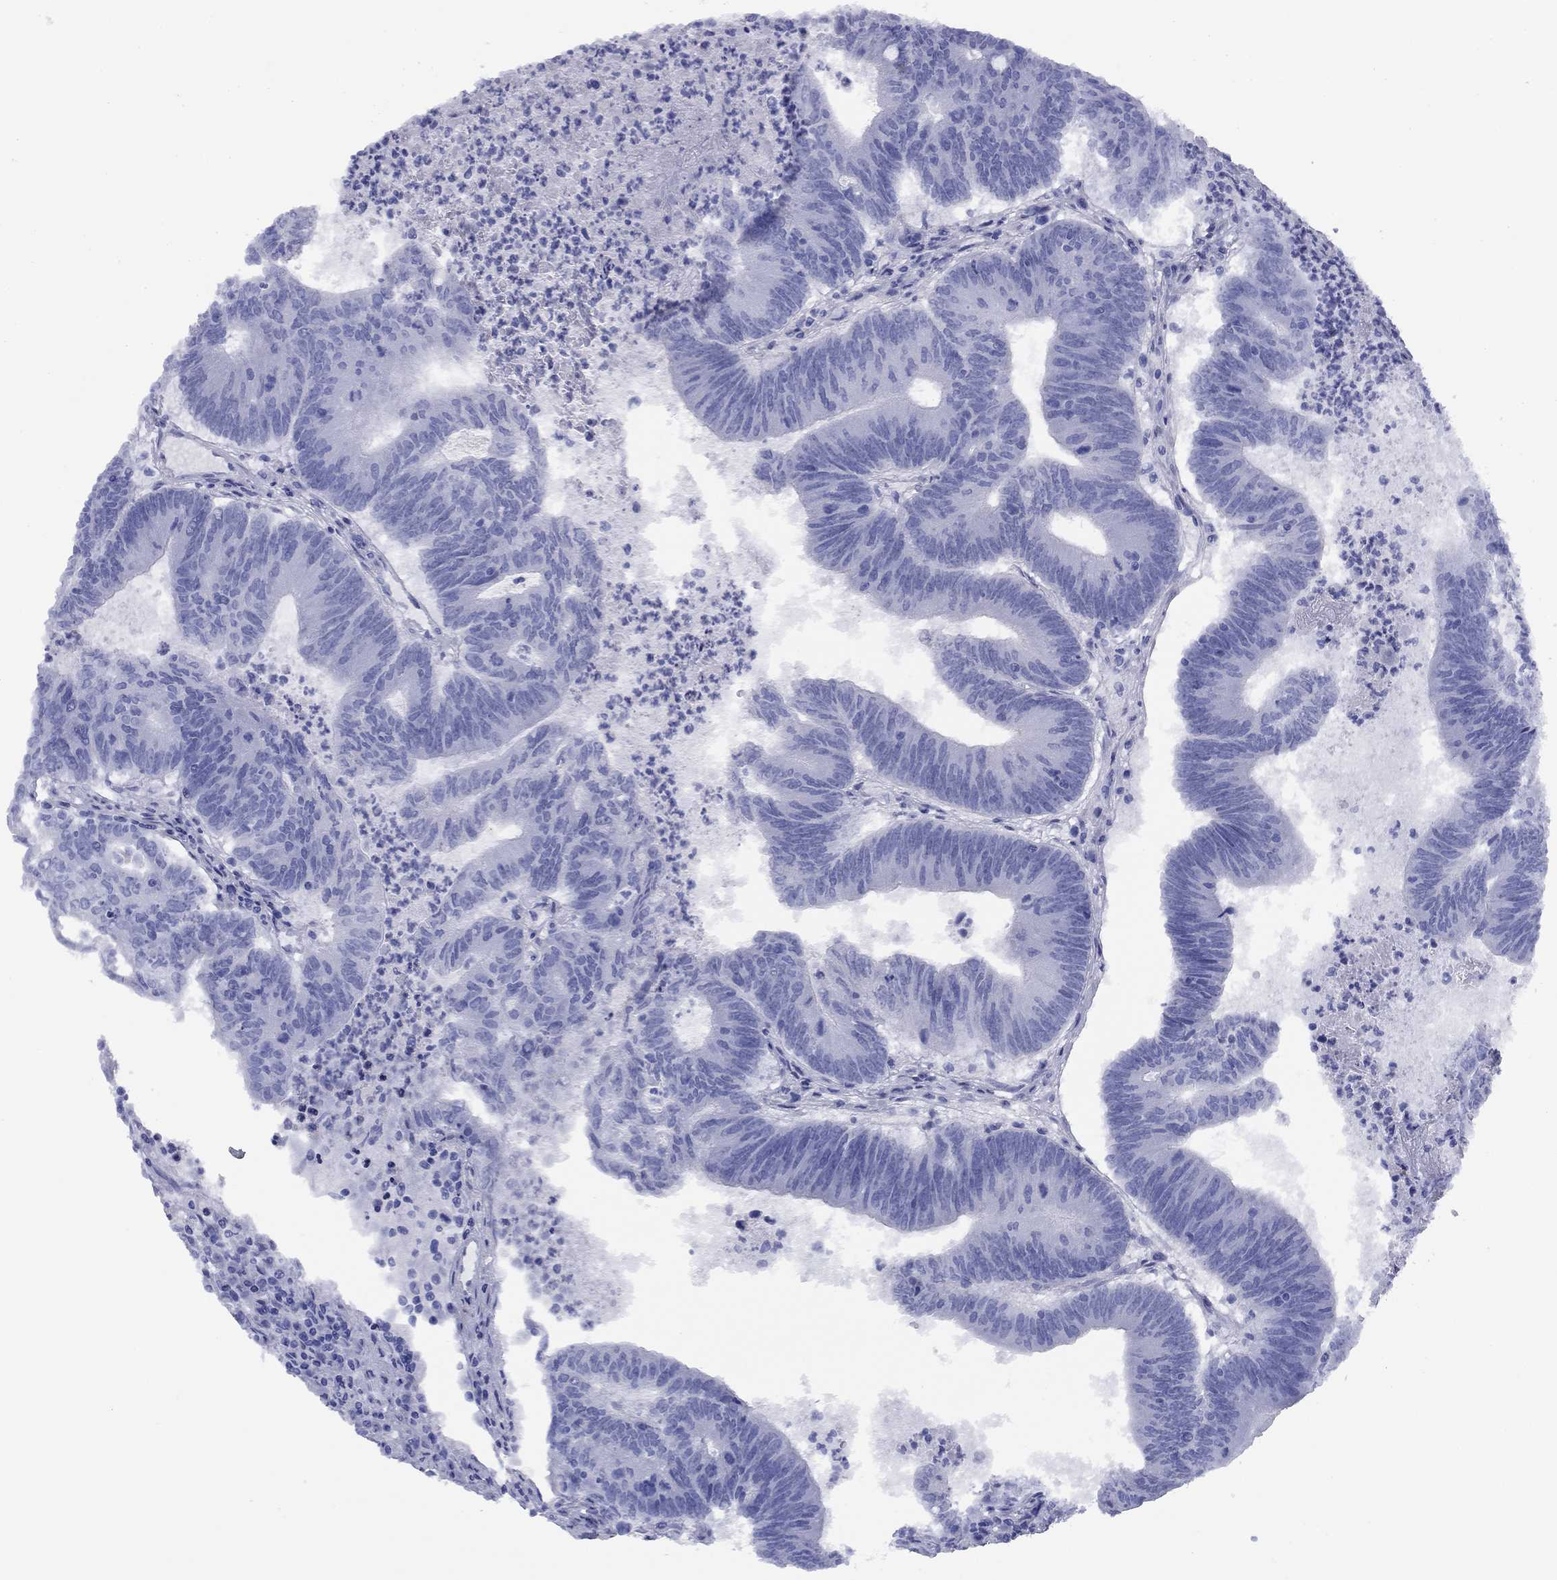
{"staining": {"intensity": "negative", "quantity": "none", "location": "none"}, "tissue": "colorectal cancer", "cell_type": "Tumor cells", "image_type": "cancer", "snomed": [{"axis": "morphology", "description": "Adenocarcinoma, NOS"}, {"axis": "topography", "description": "Colon"}], "caption": "There is no significant expression in tumor cells of adenocarcinoma (colorectal). (Stains: DAB (3,3'-diaminobenzidine) IHC with hematoxylin counter stain, Microscopy: brightfield microscopy at high magnification).", "gene": "TIGD4", "patient": {"sex": "female", "age": 70}}